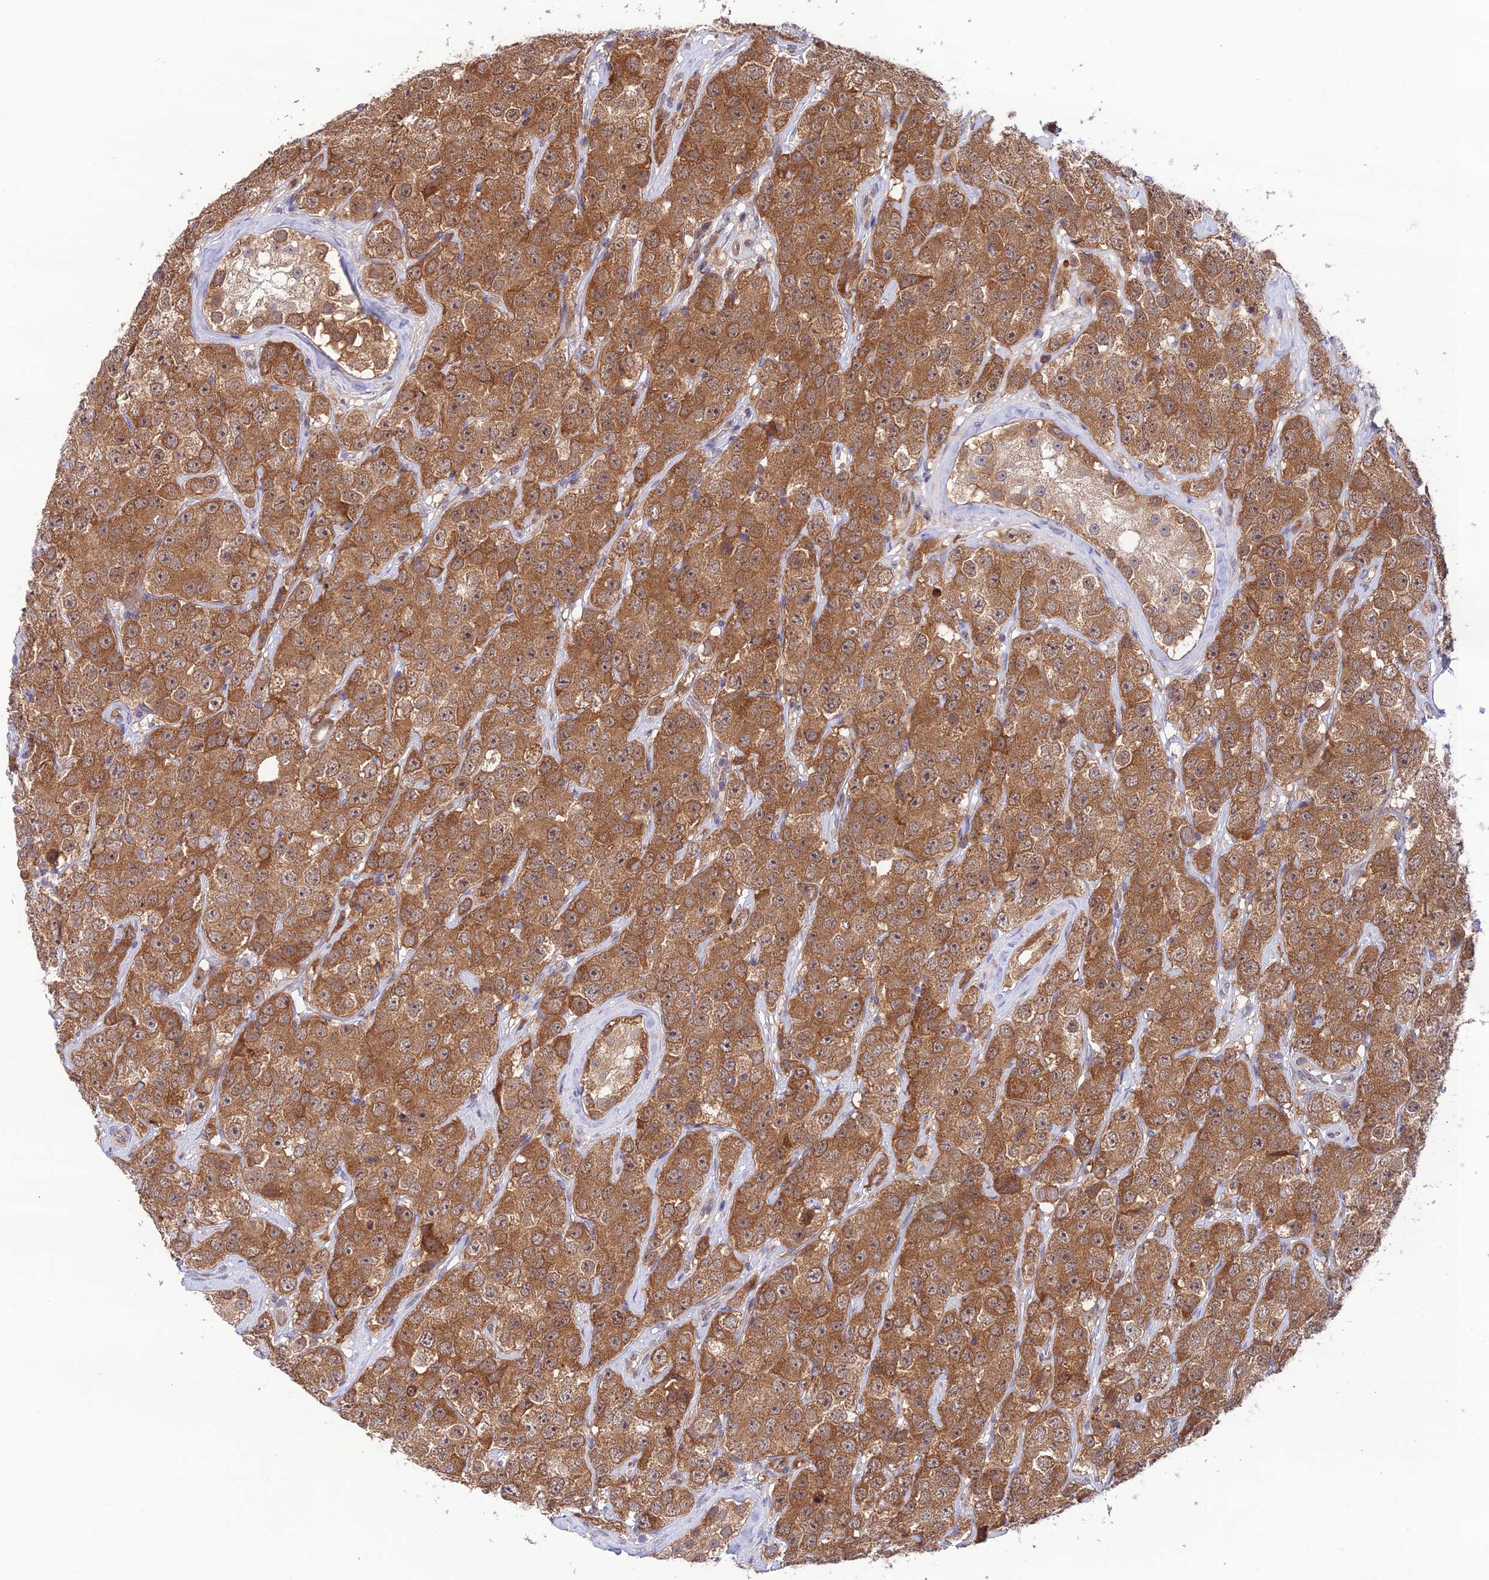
{"staining": {"intensity": "moderate", "quantity": ">75%", "location": "cytoplasmic/membranous"}, "tissue": "testis cancer", "cell_type": "Tumor cells", "image_type": "cancer", "snomed": [{"axis": "morphology", "description": "Seminoma, NOS"}, {"axis": "topography", "description": "Testis"}], "caption": "This is a micrograph of IHC staining of testis cancer (seminoma), which shows moderate positivity in the cytoplasmic/membranous of tumor cells.", "gene": "TRIM40", "patient": {"sex": "male", "age": 28}}